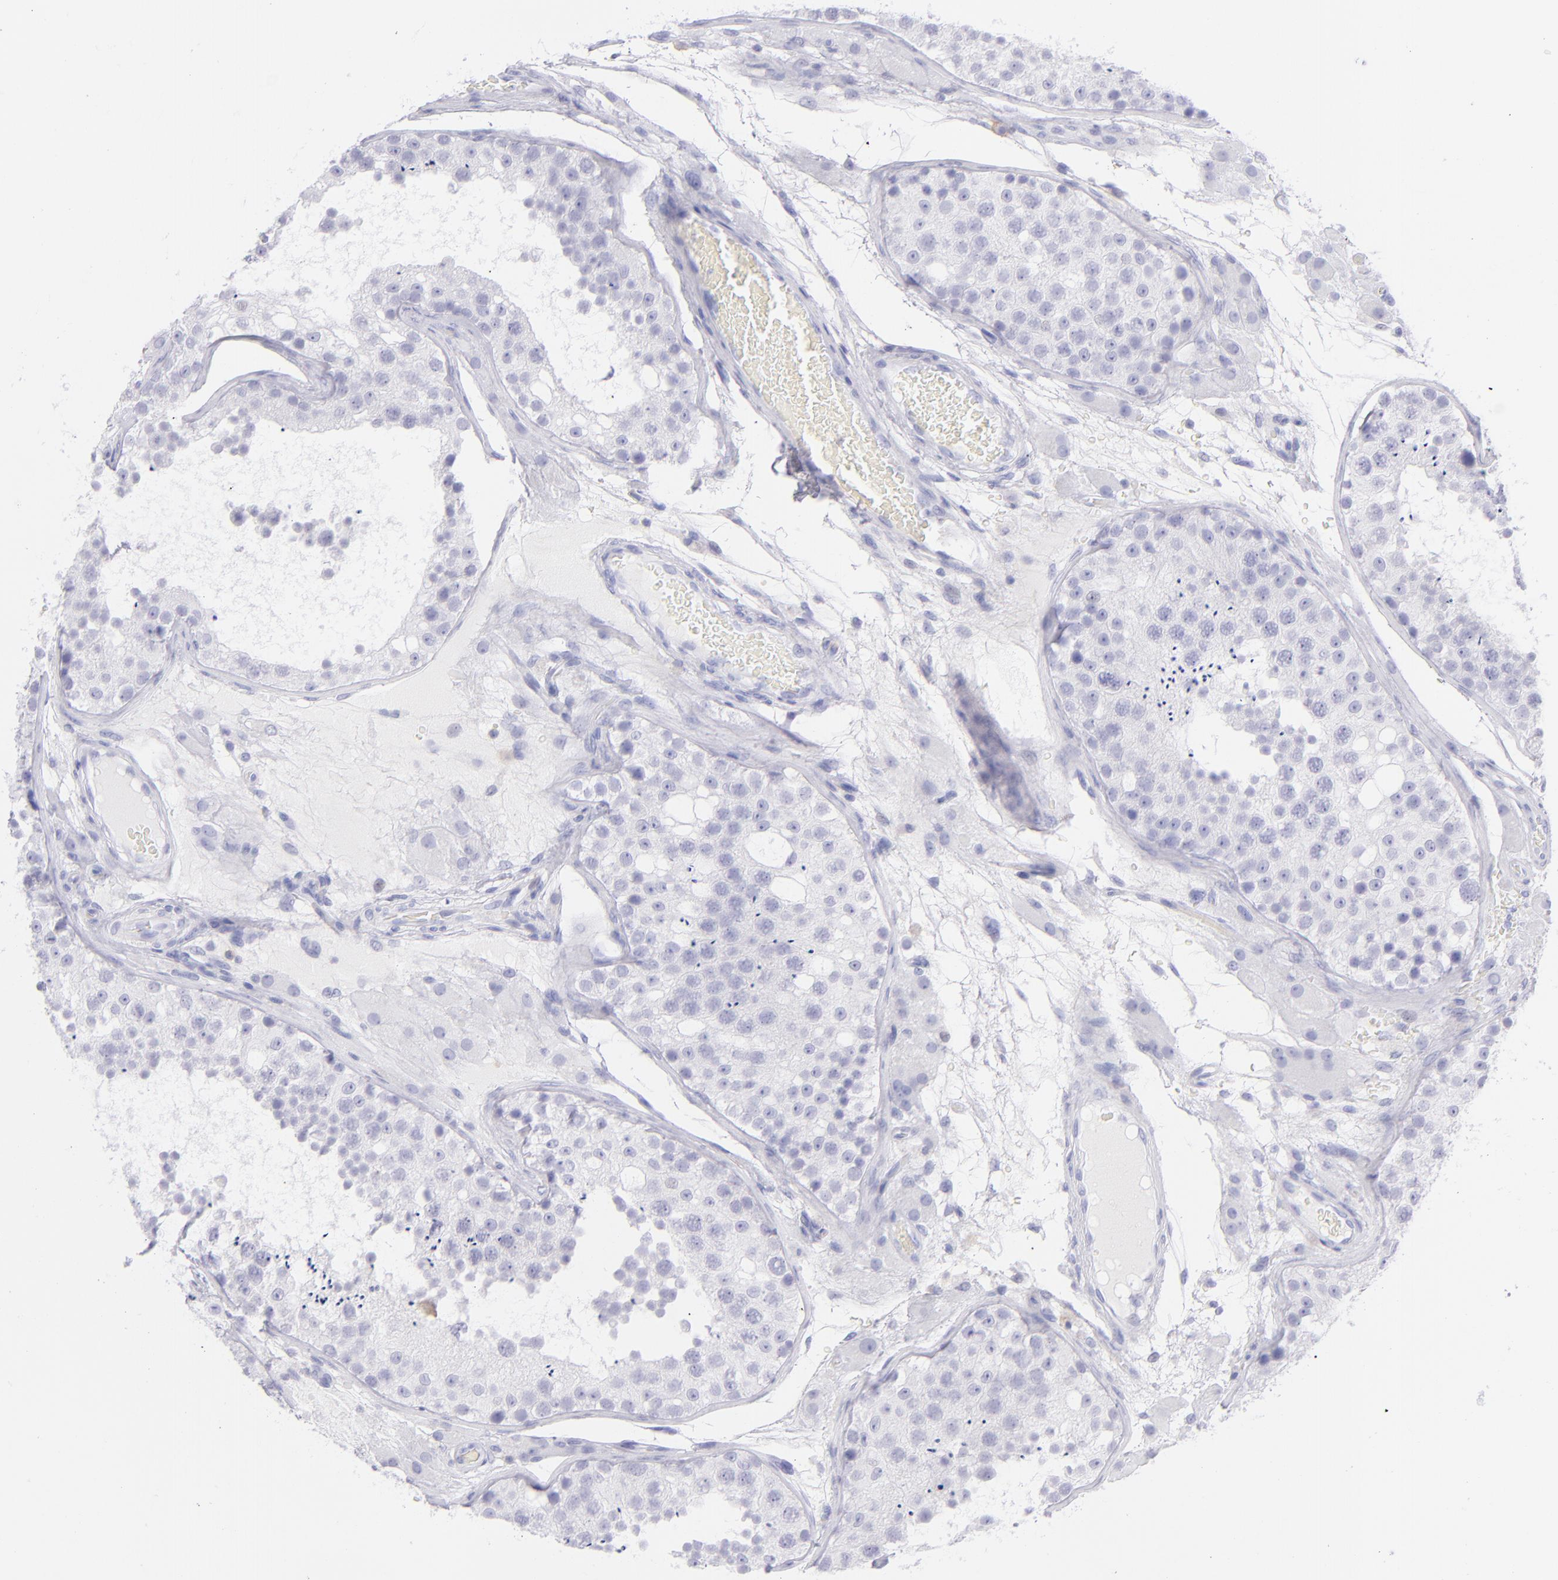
{"staining": {"intensity": "negative", "quantity": "none", "location": "none"}, "tissue": "testis", "cell_type": "Cells in seminiferous ducts", "image_type": "normal", "snomed": [{"axis": "morphology", "description": "Normal tissue, NOS"}, {"axis": "topography", "description": "Testis"}], "caption": "High power microscopy image of an immunohistochemistry (IHC) micrograph of normal testis, revealing no significant positivity in cells in seminiferous ducts. (Brightfield microscopy of DAB (3,3'-diaminobenzidine) immunohistochemistry (IHC) at high magnification).", "gene": "CD69", "patient": {"sex": "male", "age": 26}}